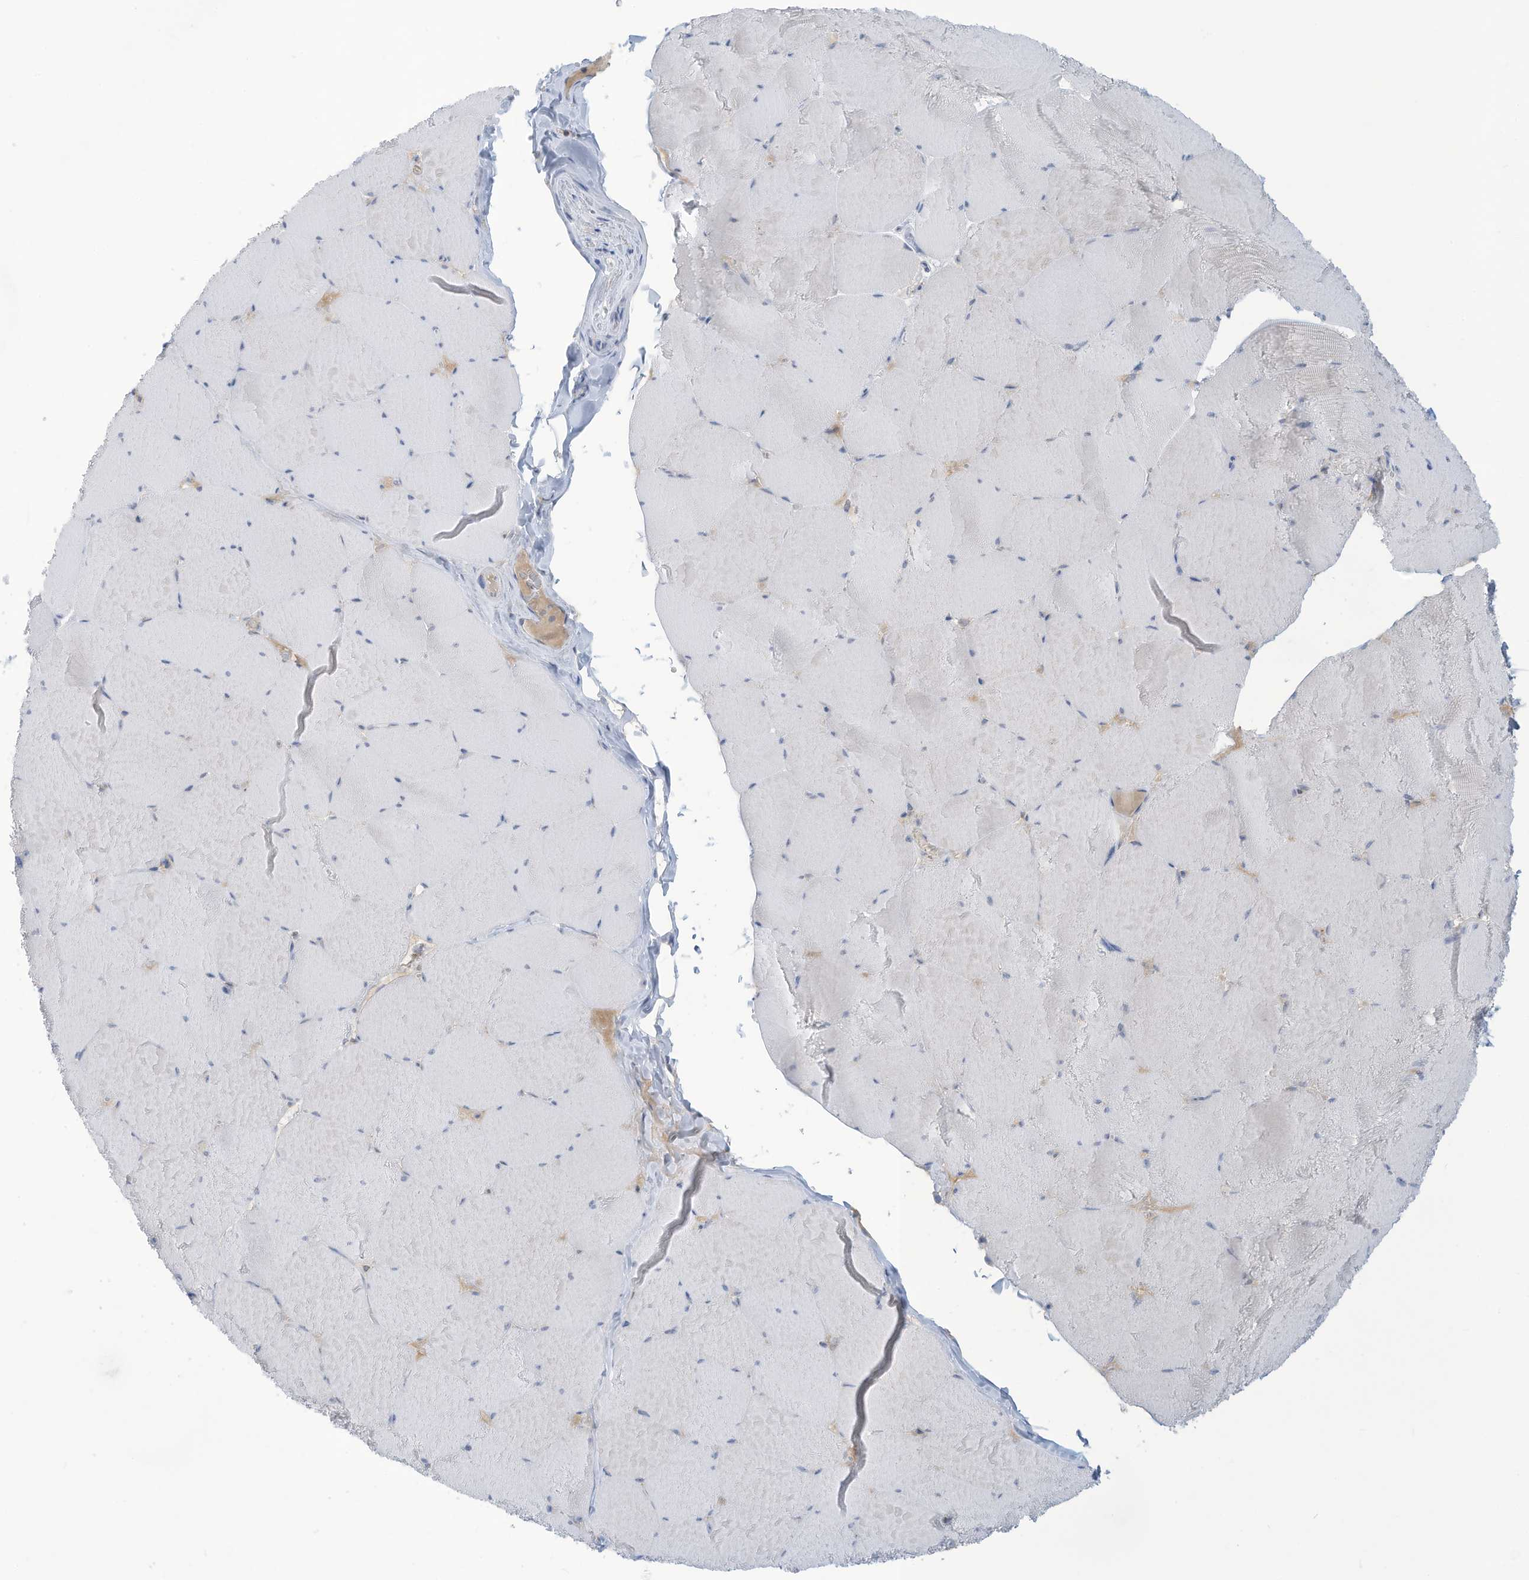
{"staining": {"intensity": "negative", "quantity": "none", "location": "none"}, "tissue": "skeletal muscle", "cell_type": "Myocytes", "image_type": "normal", "snomed": [{"axis": "morphology", "description": "Normal tissue, NOS"}, {"axis": "topography", "description": "Skeletal muscle"}, {"axis": "topography", "description": "Head-Neck"}], "caption": "Immunohistochemistry (IHC) of unremarkable skeletal muscle demonstrates no positivity in myocytes.", "gene": "NLN", "patient": {"sex": "male", "age": 66}}